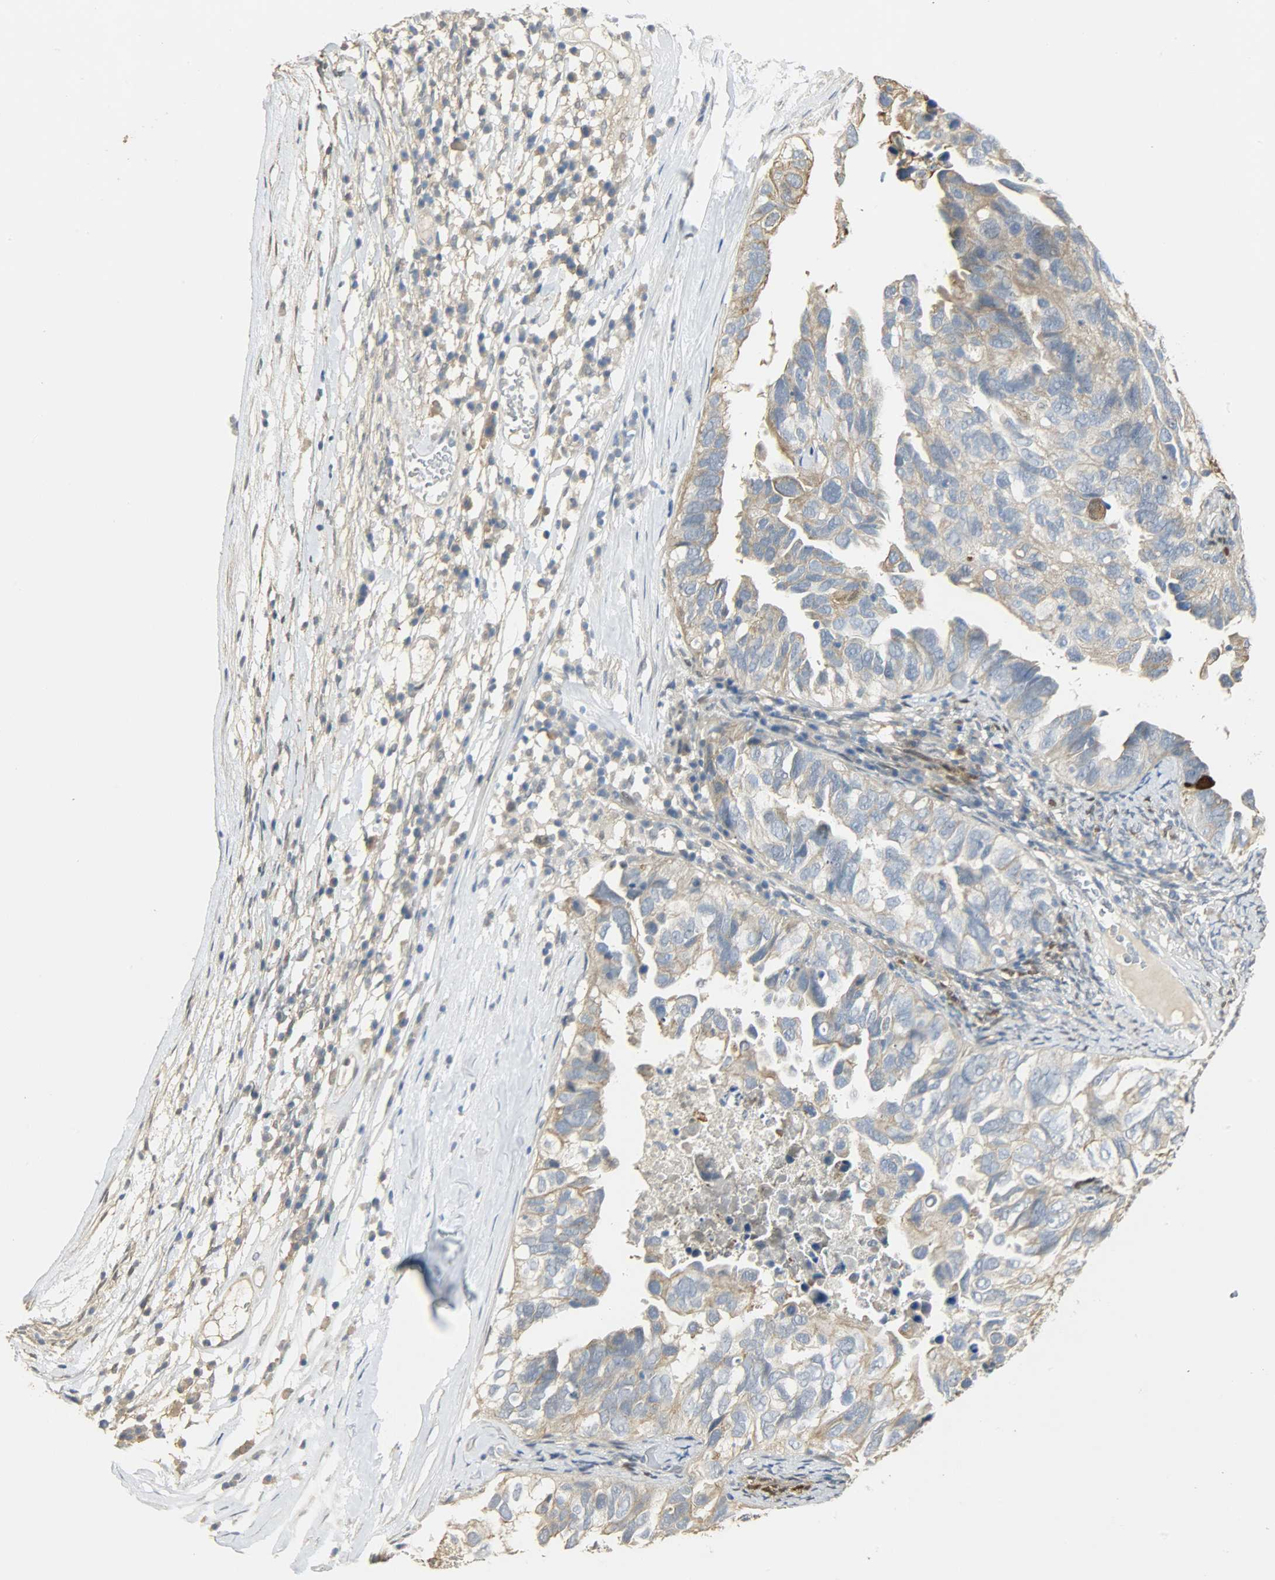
{"staining": {"intensity": "moderate", "quantity": "25%-75%", "location": "cytoplasmic/membranous"}, "tissue": "ovarian cancer", "cell_type": "Tumor cells", "image_type": "cancer", "snomed": [{"axis": "morphology", "description": "Cystadenocarcinoma, serous, NOS"}, {"axis": "topography", "description": "Ovary"}], "caption": "Ovarian serous cystadenocarcinoma tissue shows moderate cytoplasmic/membranous positivity in about 25%-75% of tumor cells", "gene": "USP13", "patient": {"sex": "female", "age": 82}}